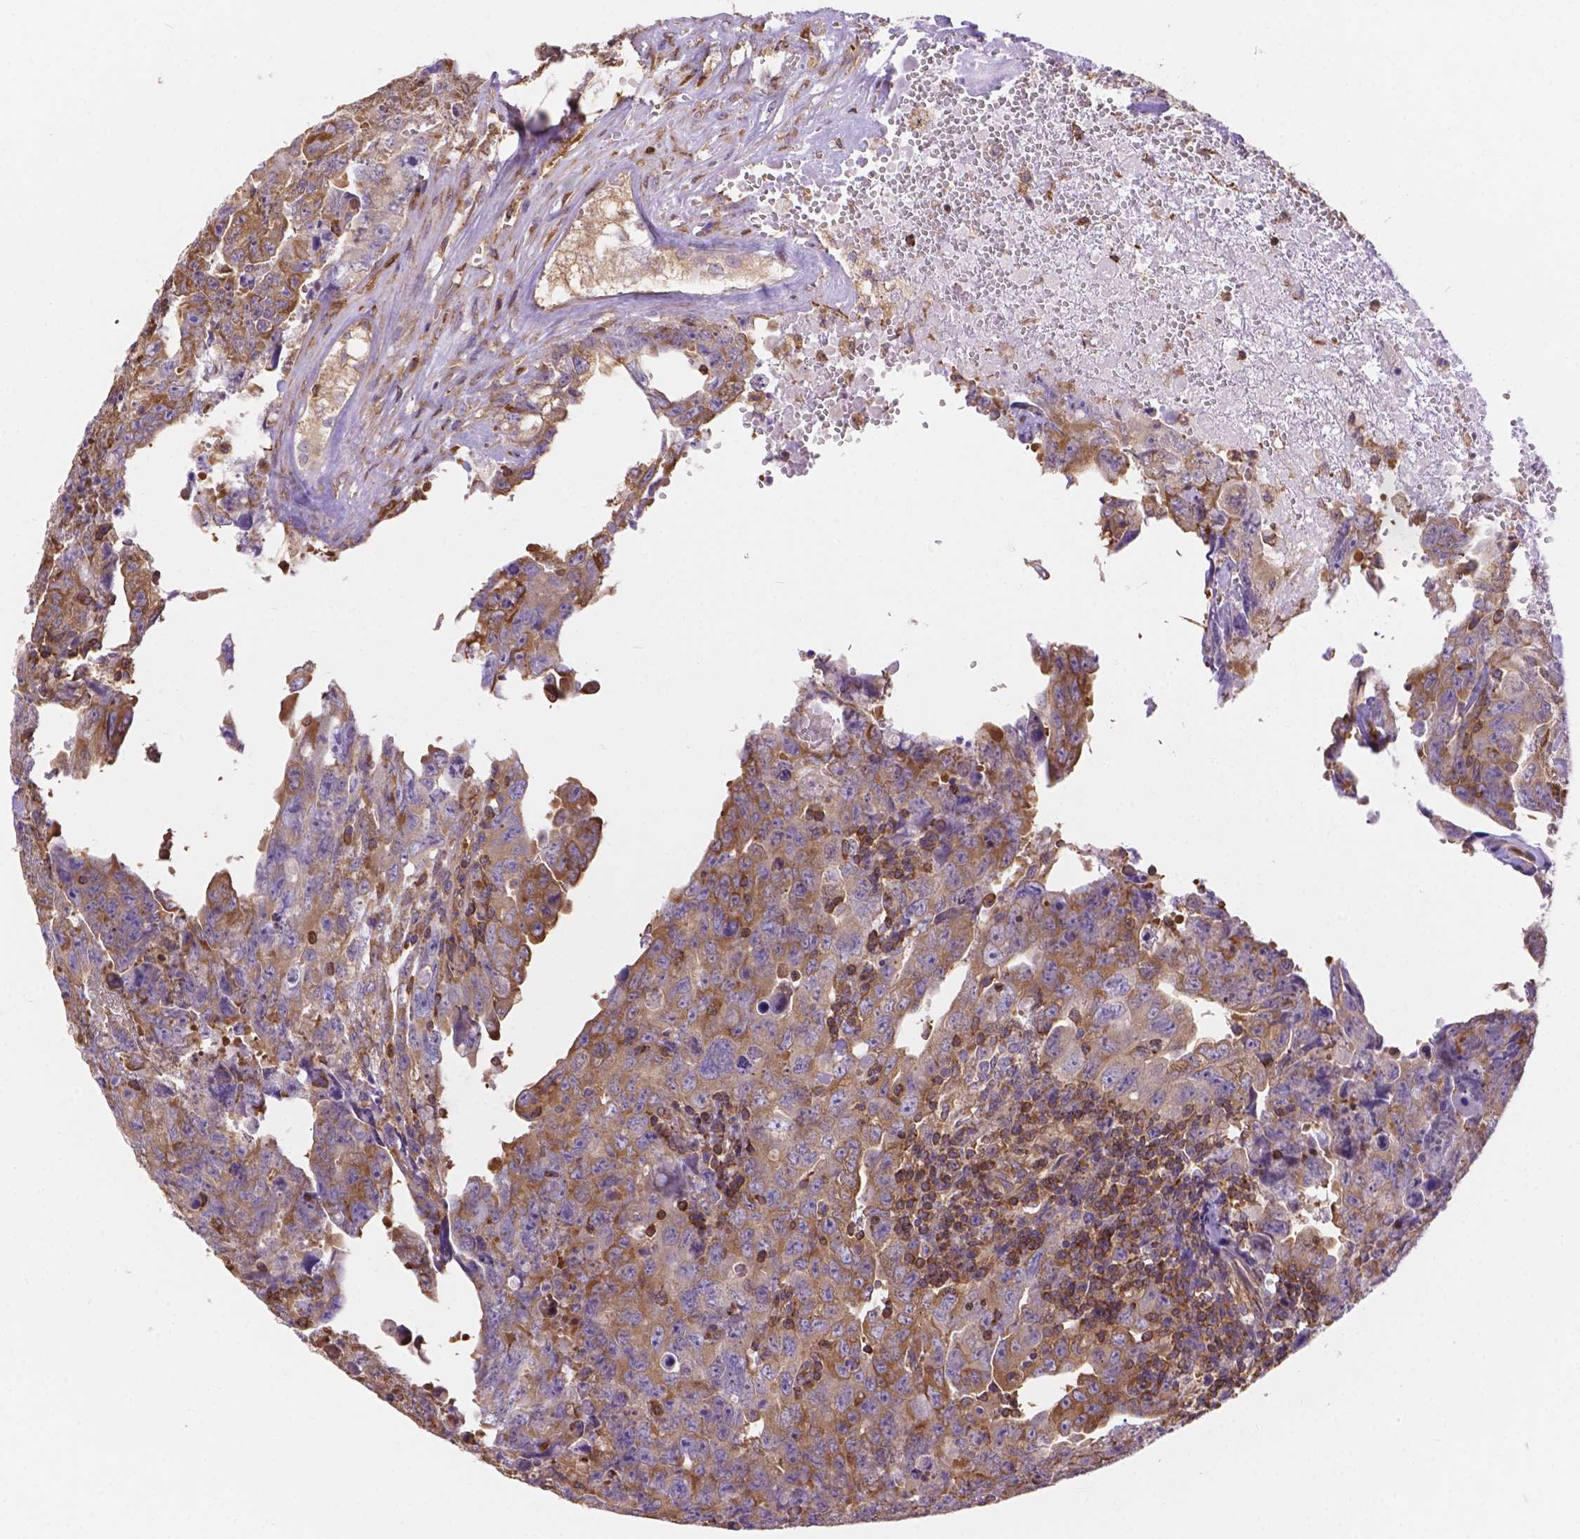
{"staining": {"intensity": "weak", "quantity": "25%-75%", "location": "cytoplasmic/membranous"}, "tissue": "testis cancer", "cell_type": "Tumor cells", "image_type": "cancer", "snomed": [{"axis": "morphology", "description": "Carcinoma, Embryonal, NOS"}, {"axis": "topography", "description": "Testis"}], "caption": "This is an image of immunohistochemistry (IHC) staining of testis embryonal carcinoma, which shows weak staining in the cytoplasmic/membranous of tumor cells.", "gene": "DMWD", "patient": {"sex": "male", "age": 24}}